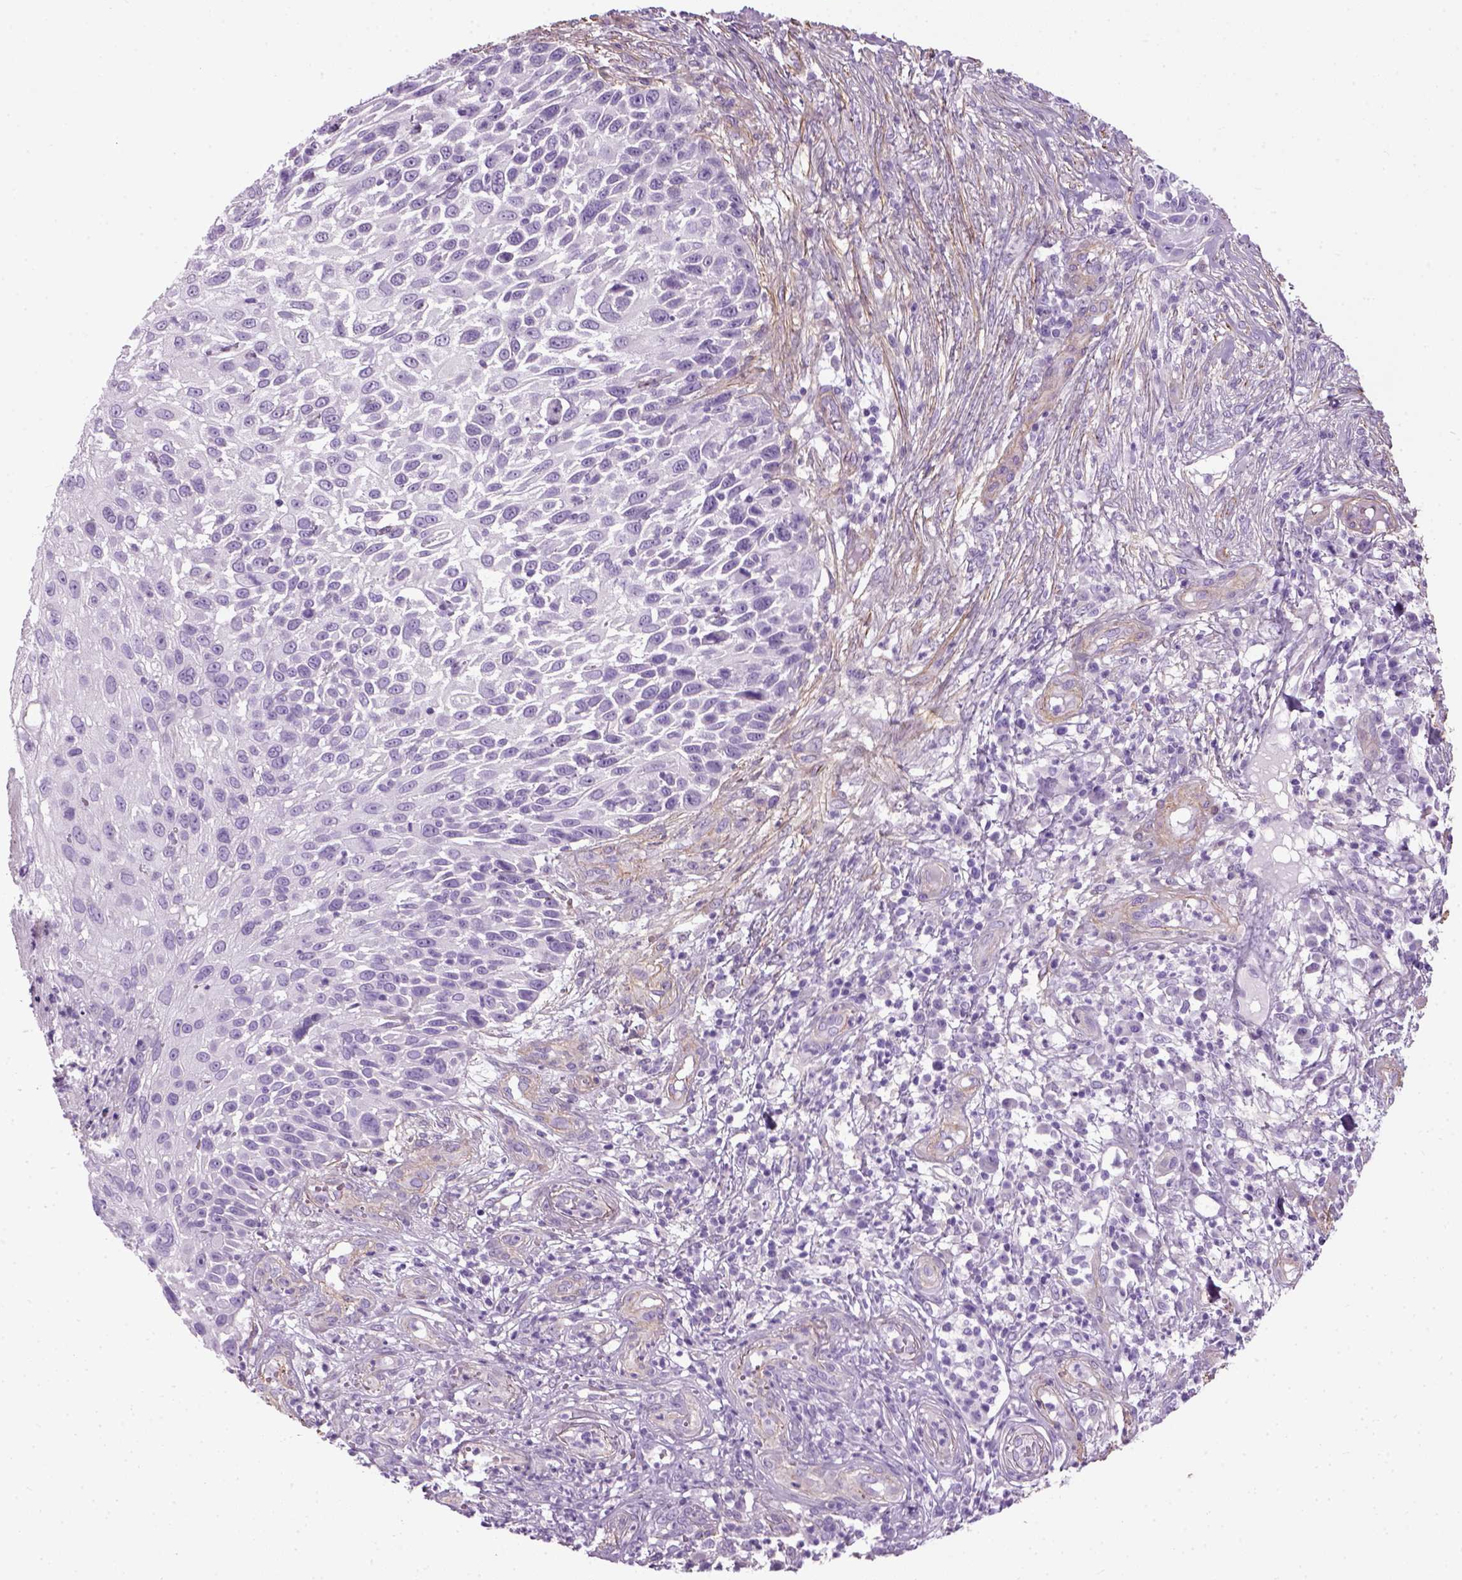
{"staining": {"intensity": "negative", "quantity": "none", "location": "none"}, "tissue": "skin cancer", "cell_type": "Tumor cells", "image_type": "cancer", "snomed": [{"axis": "morphology", "description": "Squamous cell carcinoma, NOS"}, {"axis": "topography", "description": "Skin"}], "caption": "Tumor cells are negative for protein expression in human skin squamous cell carcinoma.", "gene": "FAM161A", "patient": {"sex": "male", "age": 92}}